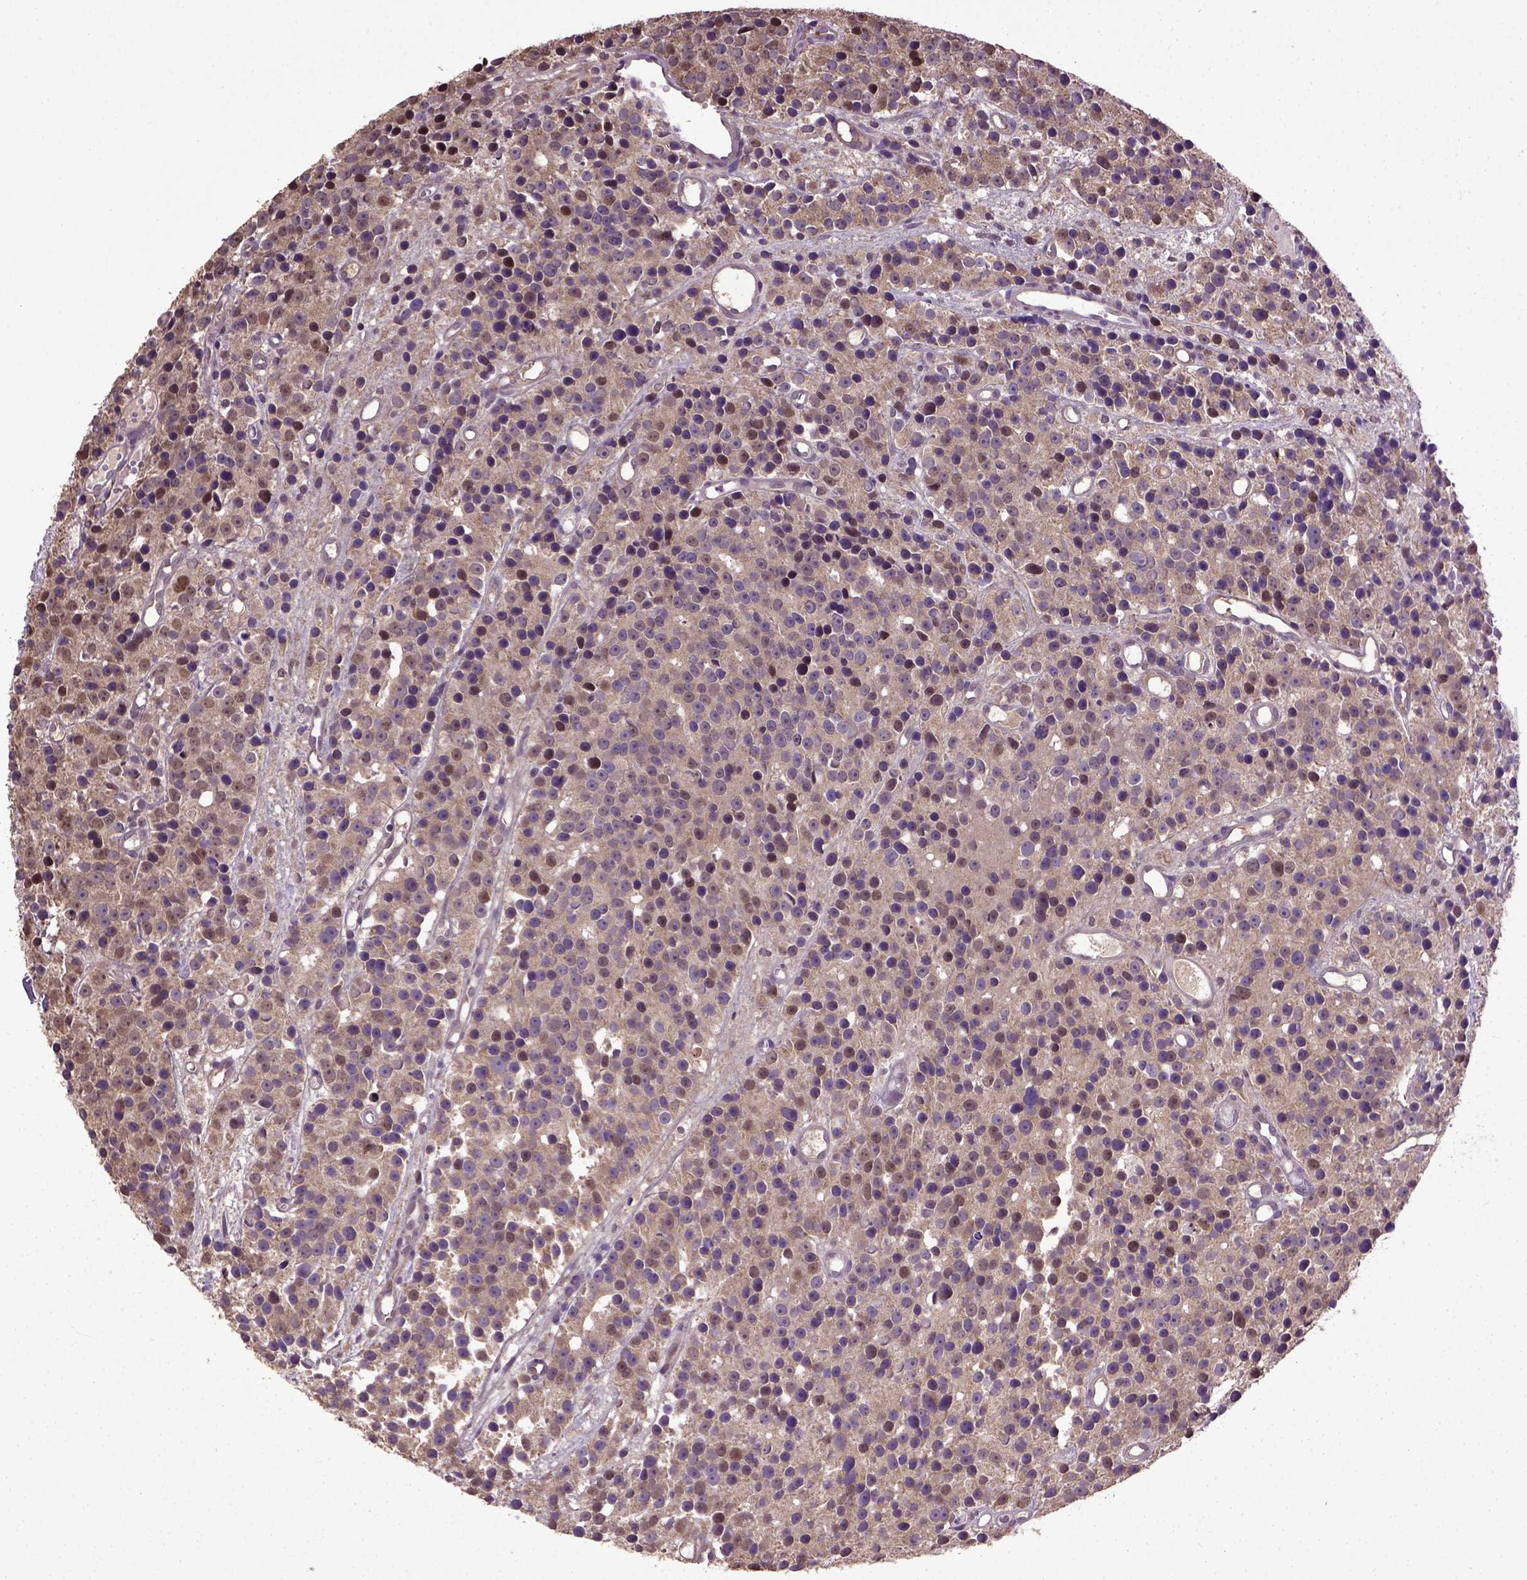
{"staining": {"intensity": "moderate", "quantity": "25%-75%", "location": "cytoplasmic/membranous,nuclear"}, "tissue": "prostate cancer", "cell_type": "Tumor cells", "image_type": "cancer", "snomed": [{"axis": "morphology", "description": "Adenocarcinoma, High grade"}, {"axis": "topography", "description": "Prostate"}], "caption": "Immunohistochemistry image of neoplastic tissue: human prostate cancer (adenocarcinoma (high-grade)) stained using immunohistochemistry (IHC) exhibits medium levels of moderate protein expression localized specifically in the cytoplasmic/membranous and nuclear of tumor cells, appearing as a cytoplasmic/membranous and nuclear brown color.", "gene": "UBA3", "patient": {"sex": "male", "age": 77}}